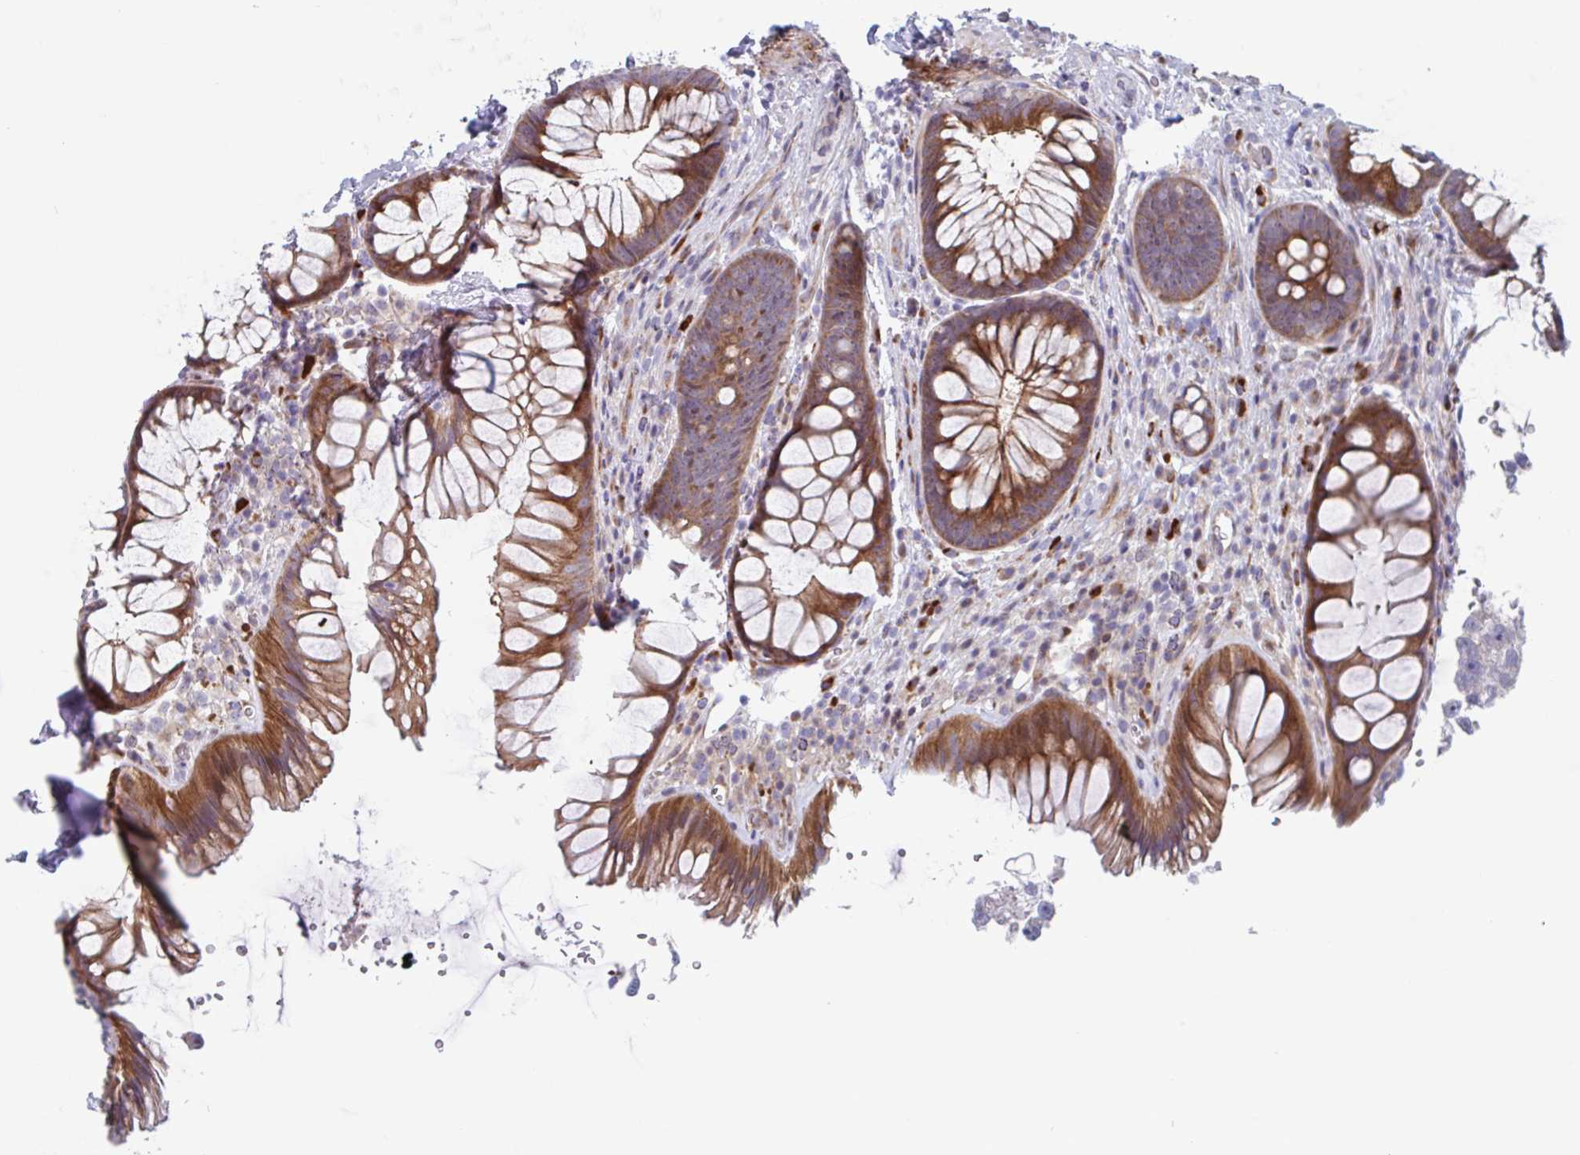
{"staining": {"intensity": "moderate", "quantity": ">75%", "location": "cytoplasmic/membranous"}, "tissue": "rectum", "cell_type": "Glandular cells", "image_type": "normal", "snomed": [{"axis": "morphology", "description": "Normal tissue, NOS"}, {"axis": "topography", "description": "Rectum"}], "caption": "Benign rectum was stained to show a protein in brown. There is medium levels of moderate cytoplasmic/membranous expression in about >75% of glandular cells.", "gene": "DUXA", "patient": {"sex": "male", "age": 53}}